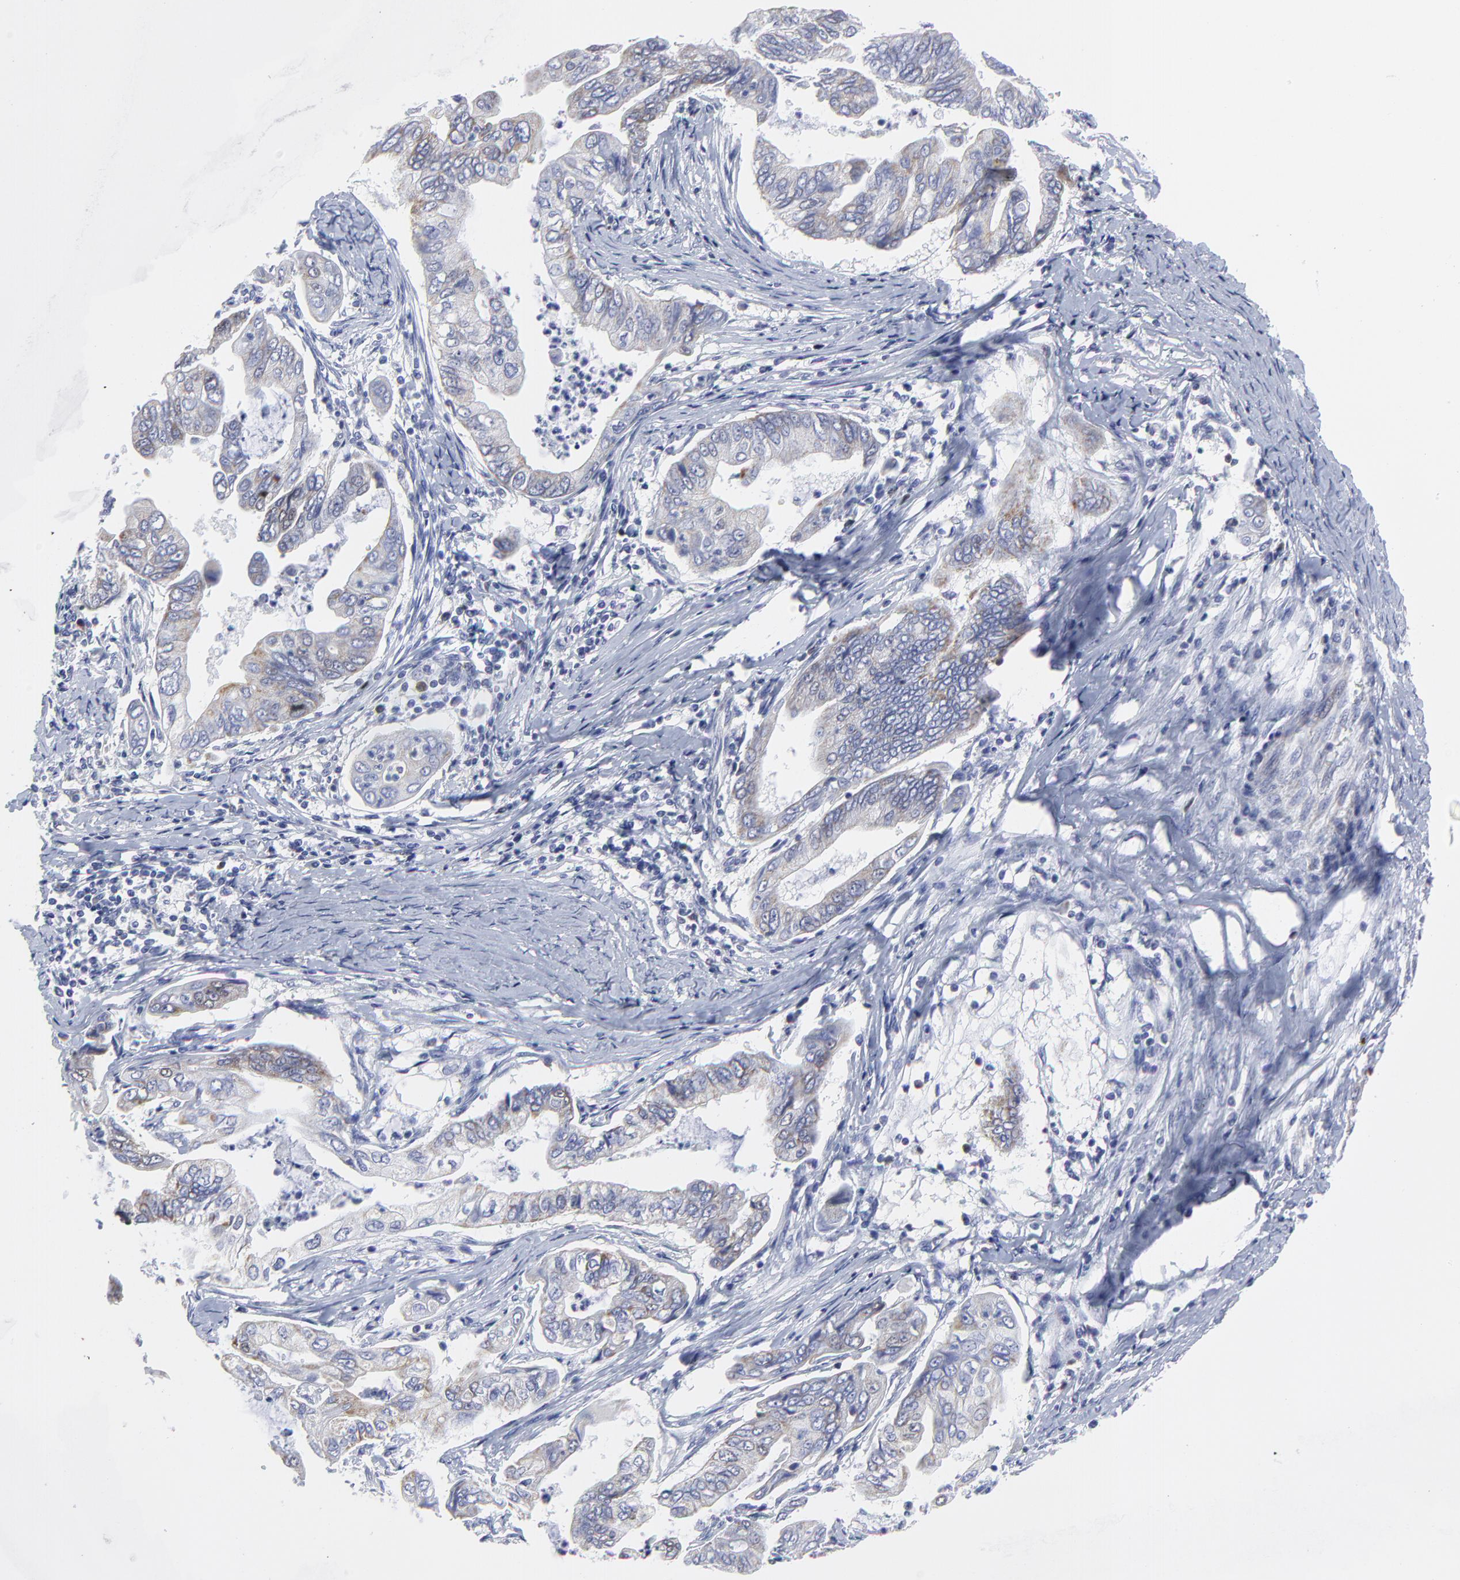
{"staining": {"intensity": "weak", "quantity": "25%-75%", "location": "cytoplasmic/membranous"}, "tissue": "stomach cancer", "cell_type": "Tumor cells", "image_type": "cancer", "snomed": [{"axis": "morphology", "description": "Adenocarcinoma, NOS"}, {"axis": "topography", "description": "Stomach, upper"}], "caption": "Protein staining by immunohistochemistry exhibits weak cytoplasmic/membranous staining in approximately 25%-75% of tumor cells in adenocarcinoma (stomach).", "gene": "NCAPH", "patient": {"sex": "male", "age": 80}}